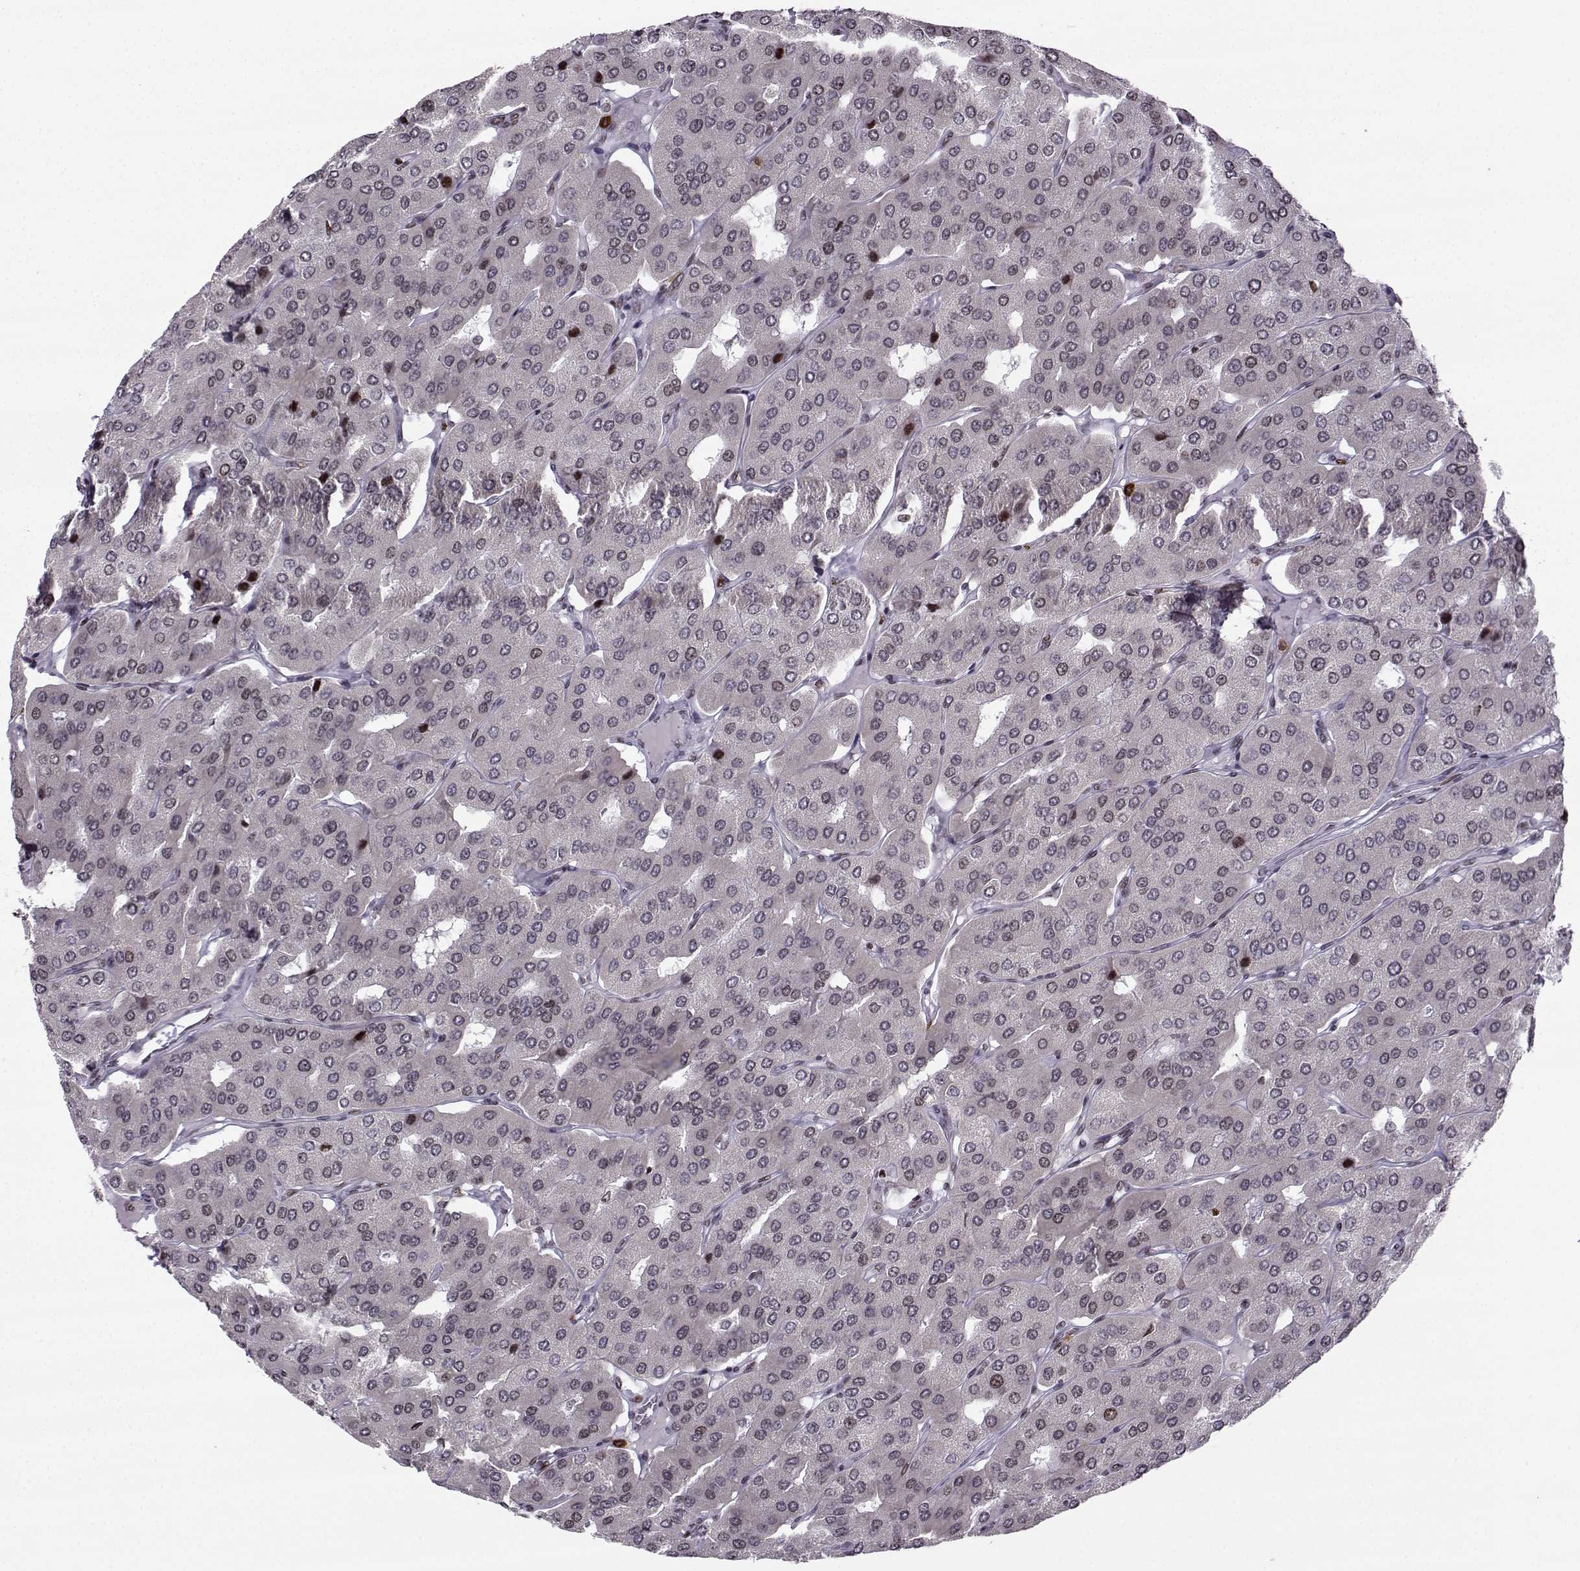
{"staining": {"intensity": "strong", "quantity": "<25%", "location": "nuclear"}, "tissue": "parathyroid gland", "cell_type": "Glandular cells", "image_type": "normal", "snomed": [{"axis": "morphology", "description": "Normal tissue, NOS"}, {"axis": "morphology", "description": "Adenoma, NOS"}, {"axis": "topography", "description": "Parathyroid gland"}], "caption": "Parathyroid gland stained with DAB IHC demonstrates medium levels of strong nuclear expression in about <25% of glandular cells.", "gene": "ZNF19", "patient": {"sex": "female", "age": 86}}